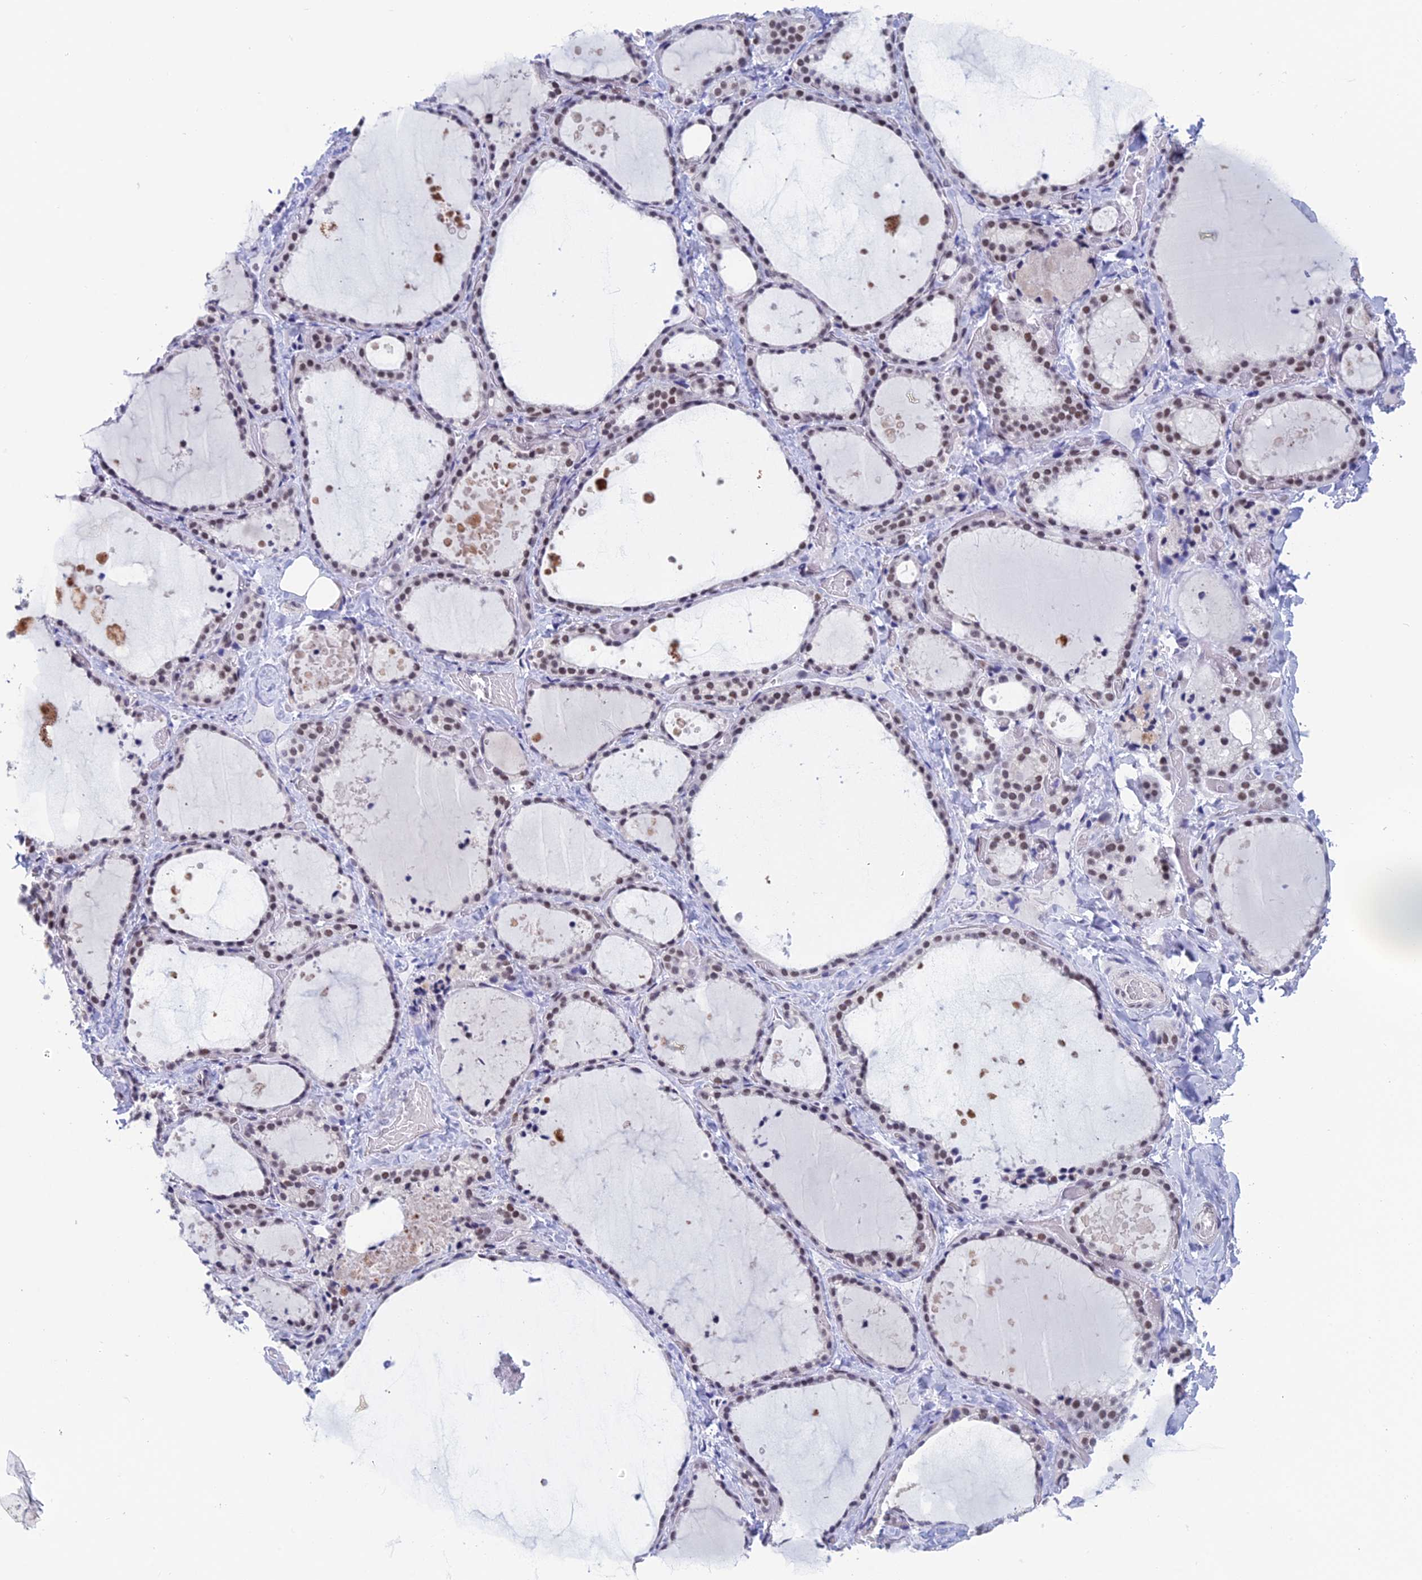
{"staining": {"intensity": "moderate", "quantity": "25%-75%", "location": "nuclear"}, "tissue": "thyroid gland", "cell_type": "Glandular cells", "image_type": "normal", "snomed": [{"axis": "morphology", "description": "Normal tissue, NOS"}, {"axis": "topography", "description": "Thyroid gland"}], "caption": "The micrograph displays staining of normal thyroid gland, revealing moderate nuclear protein expression (brown color) within glandular cells.", "gene": "NABP2", "patient": {"sex": "female", "age": 44}}